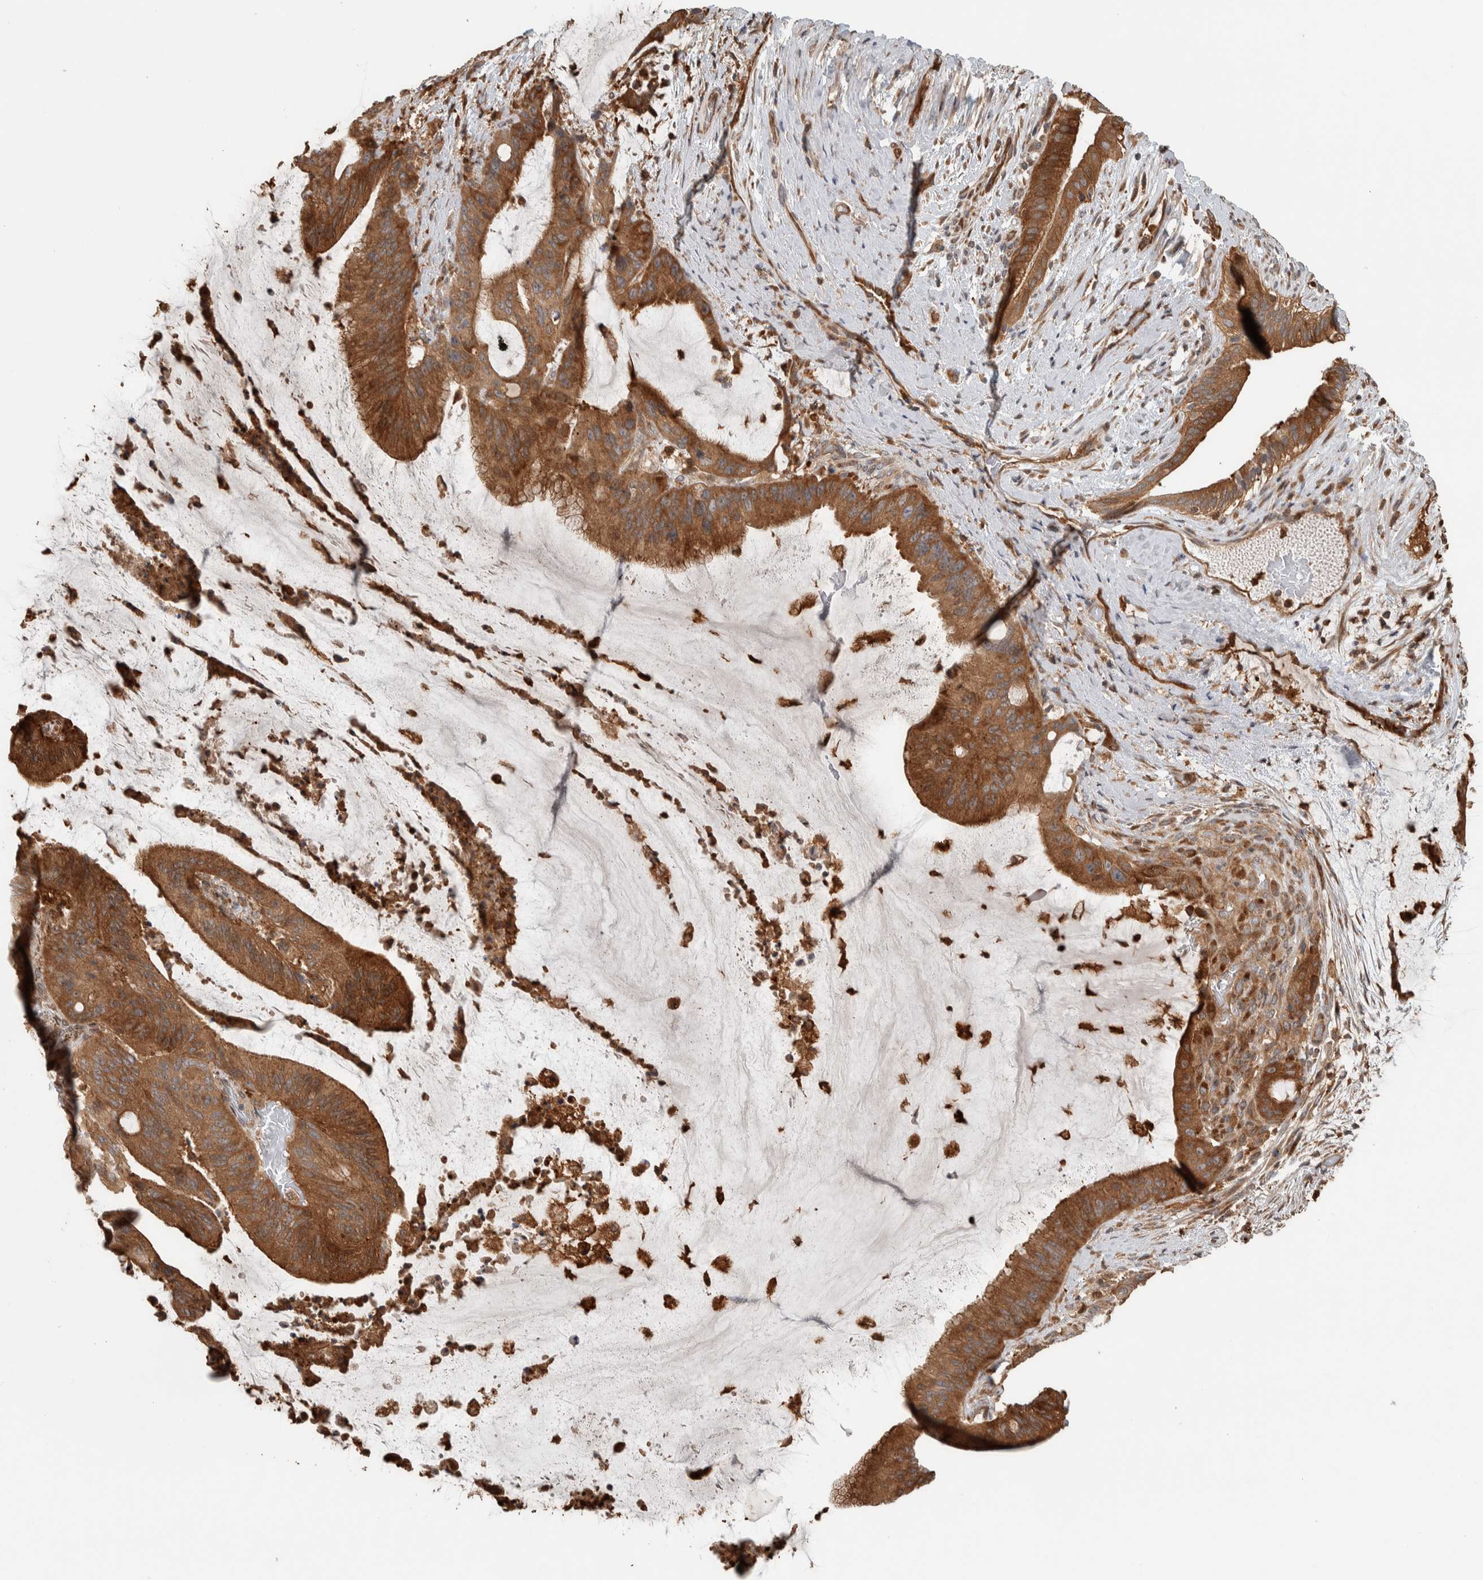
{"staining": {"intensity": "strong", "quantity": ">75%", "location": "cytoplasmic/membranous"}, "tissue": "liver cancer", "cell_type": "Tumor cells", "image_type": "cancer", "snomed": [{"axis": "morphology", "description": "Normal tissue, NOS"}, {"axis": "morphology", "description": "Cholangiocarcinoma"}, {"axis": "topography", "description": "Liver"}, {"axis": "topography", "description": "Peripheral nerve tissue"}], "caption": "Immunohistochemical staining of liver cholangiocarcinoma reveals high levels of strong cytoplasmic/membranous protein positivity in about >75% of tumor cells.", "gene": "CNTROB", "patient": {"sex": "female", "age": 73}}